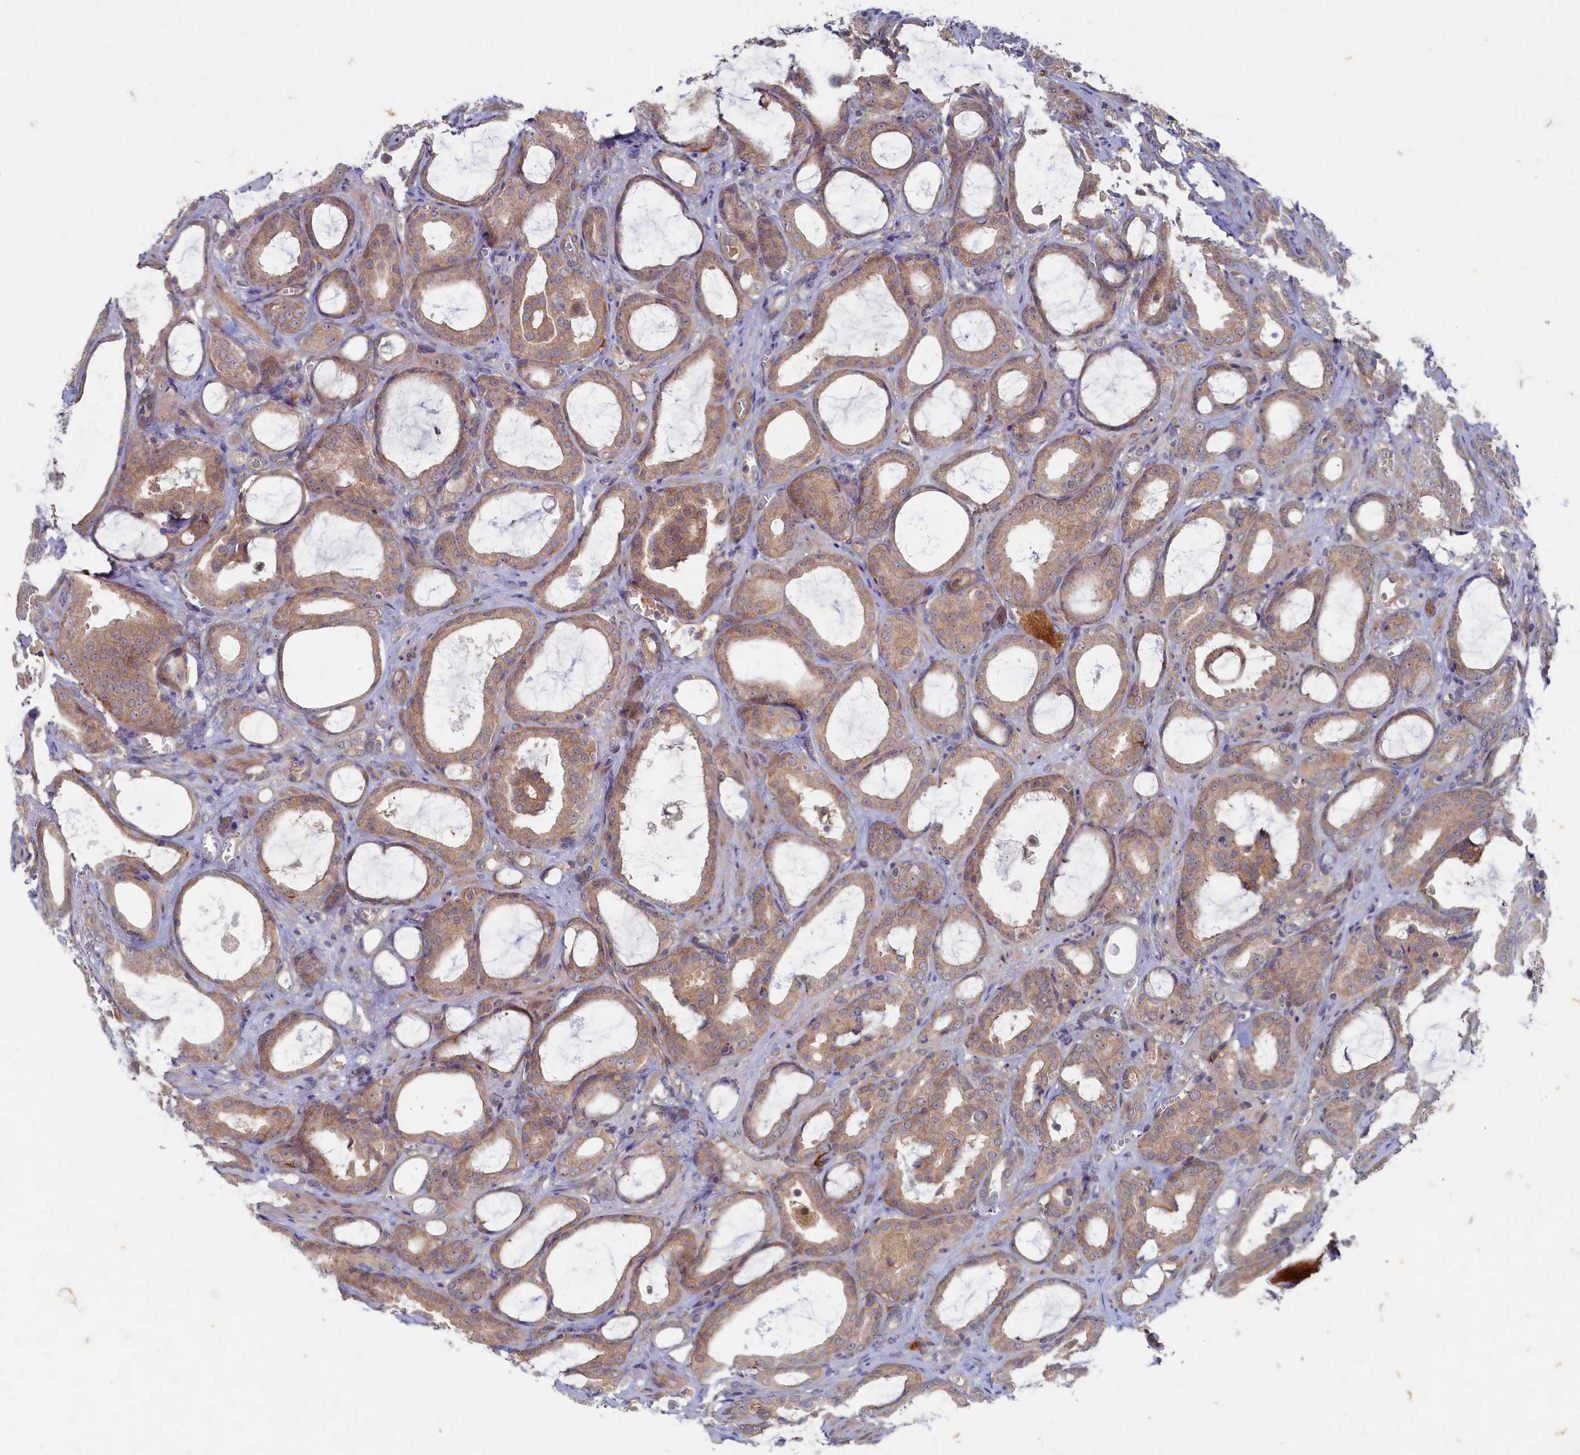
{"staining": {"intensity": "weak", "quantity": ">75%", "location": "cytoplasmic/membranous"}, "tissue": "prostate cancer", "cell_type": "Tumor cells", "image_type": "cancer", "snomed": [{"axis": "morphology", "description": "Adenocarcinoma, High grade"}, {"axis": "topography", "description": "Prostate"}], "caption": "DAB (3,3'-diaminobenzidine) immunohistochemical staining of human prostate cancer (high-grade adenocarcinoma) reveals weak cytoplasmic/membranous protein staining in about >75% of tumor cells.", "gene": "WDR59", "patient": {"sex": "male", "age": 72}}